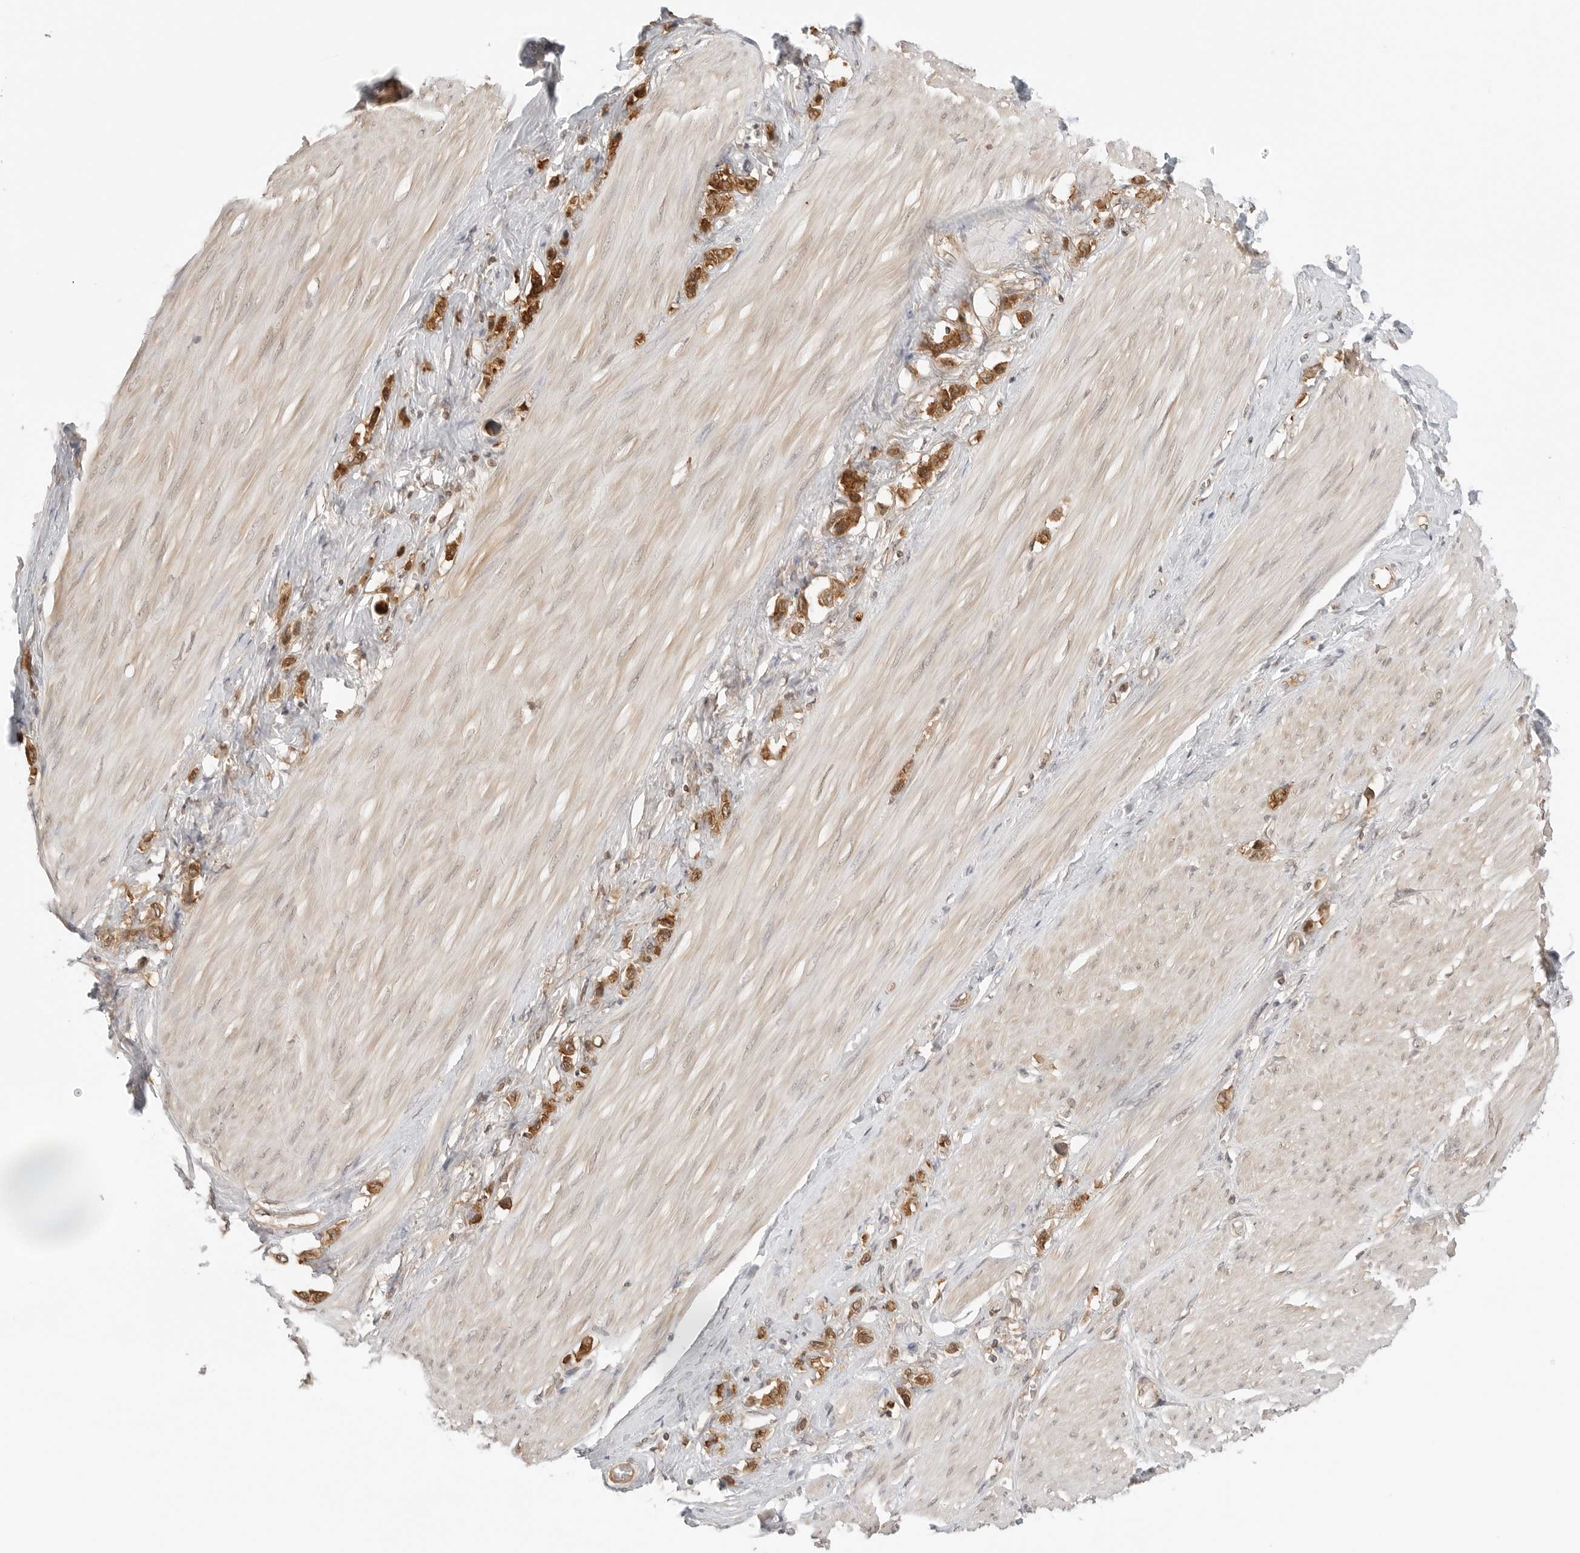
{"staining": {"intensity": "strong", "quantity": ">75%", "location": "cytoplasmic/membranous,nuclear"}, "tissue": "stomach cancer", "cell_type": "Tumor cells", "image_type": "cancer", "snomed": [{"axis": "morphology", "description": "Adenocarcinoma, NOS"}, {"axis": "topography", "description": "Stomach"}], "caption": "Tumor cells display strong cytoplasmic/membranous and nuclear positivity in approximately >75% of cells in stomach cancer.", "gene": "NUDC", "patient": {"sex": "female", "age": 65}}